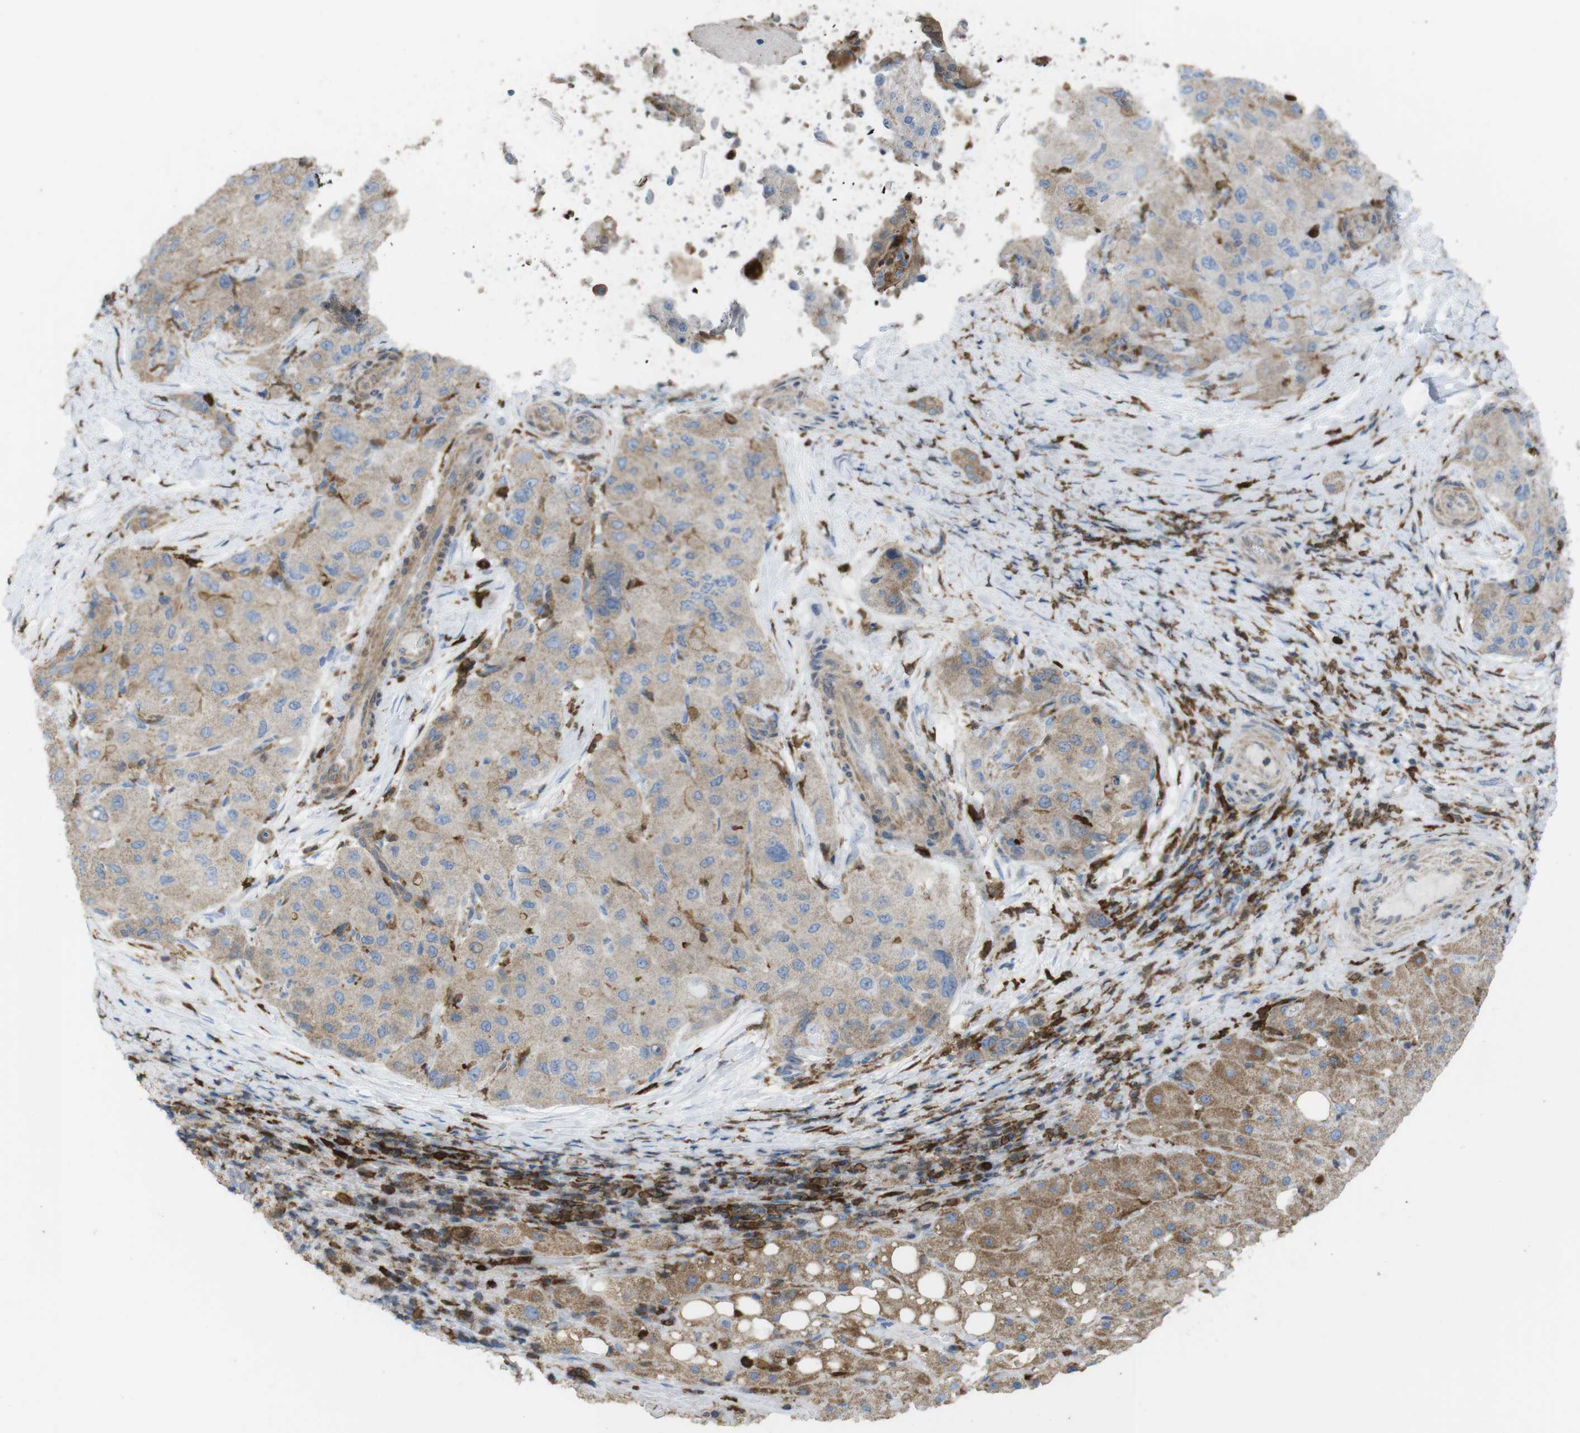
{"staining": {"intensity": "moderate", "quantity": ">75%", "location": "cytoplasmic/membranous"}, "tissue": "liver cancer", "cell_type": "Tumor cells", "image_type": "cancer", "snomed": [{"axis": "morphology", "description": "Carcinoma, Hepatocellular, NOS"}, {"axis": "topography", "description": "Liver"}], "caption": "Immunohistochemical staining of human liver cancer exhibits medium levels of moderate cytoplasmic/membranous protein expression in approximately >75% of tumor cells.", "gene": "PRKCD", "patient": {"sex": "male", "age": 80}}